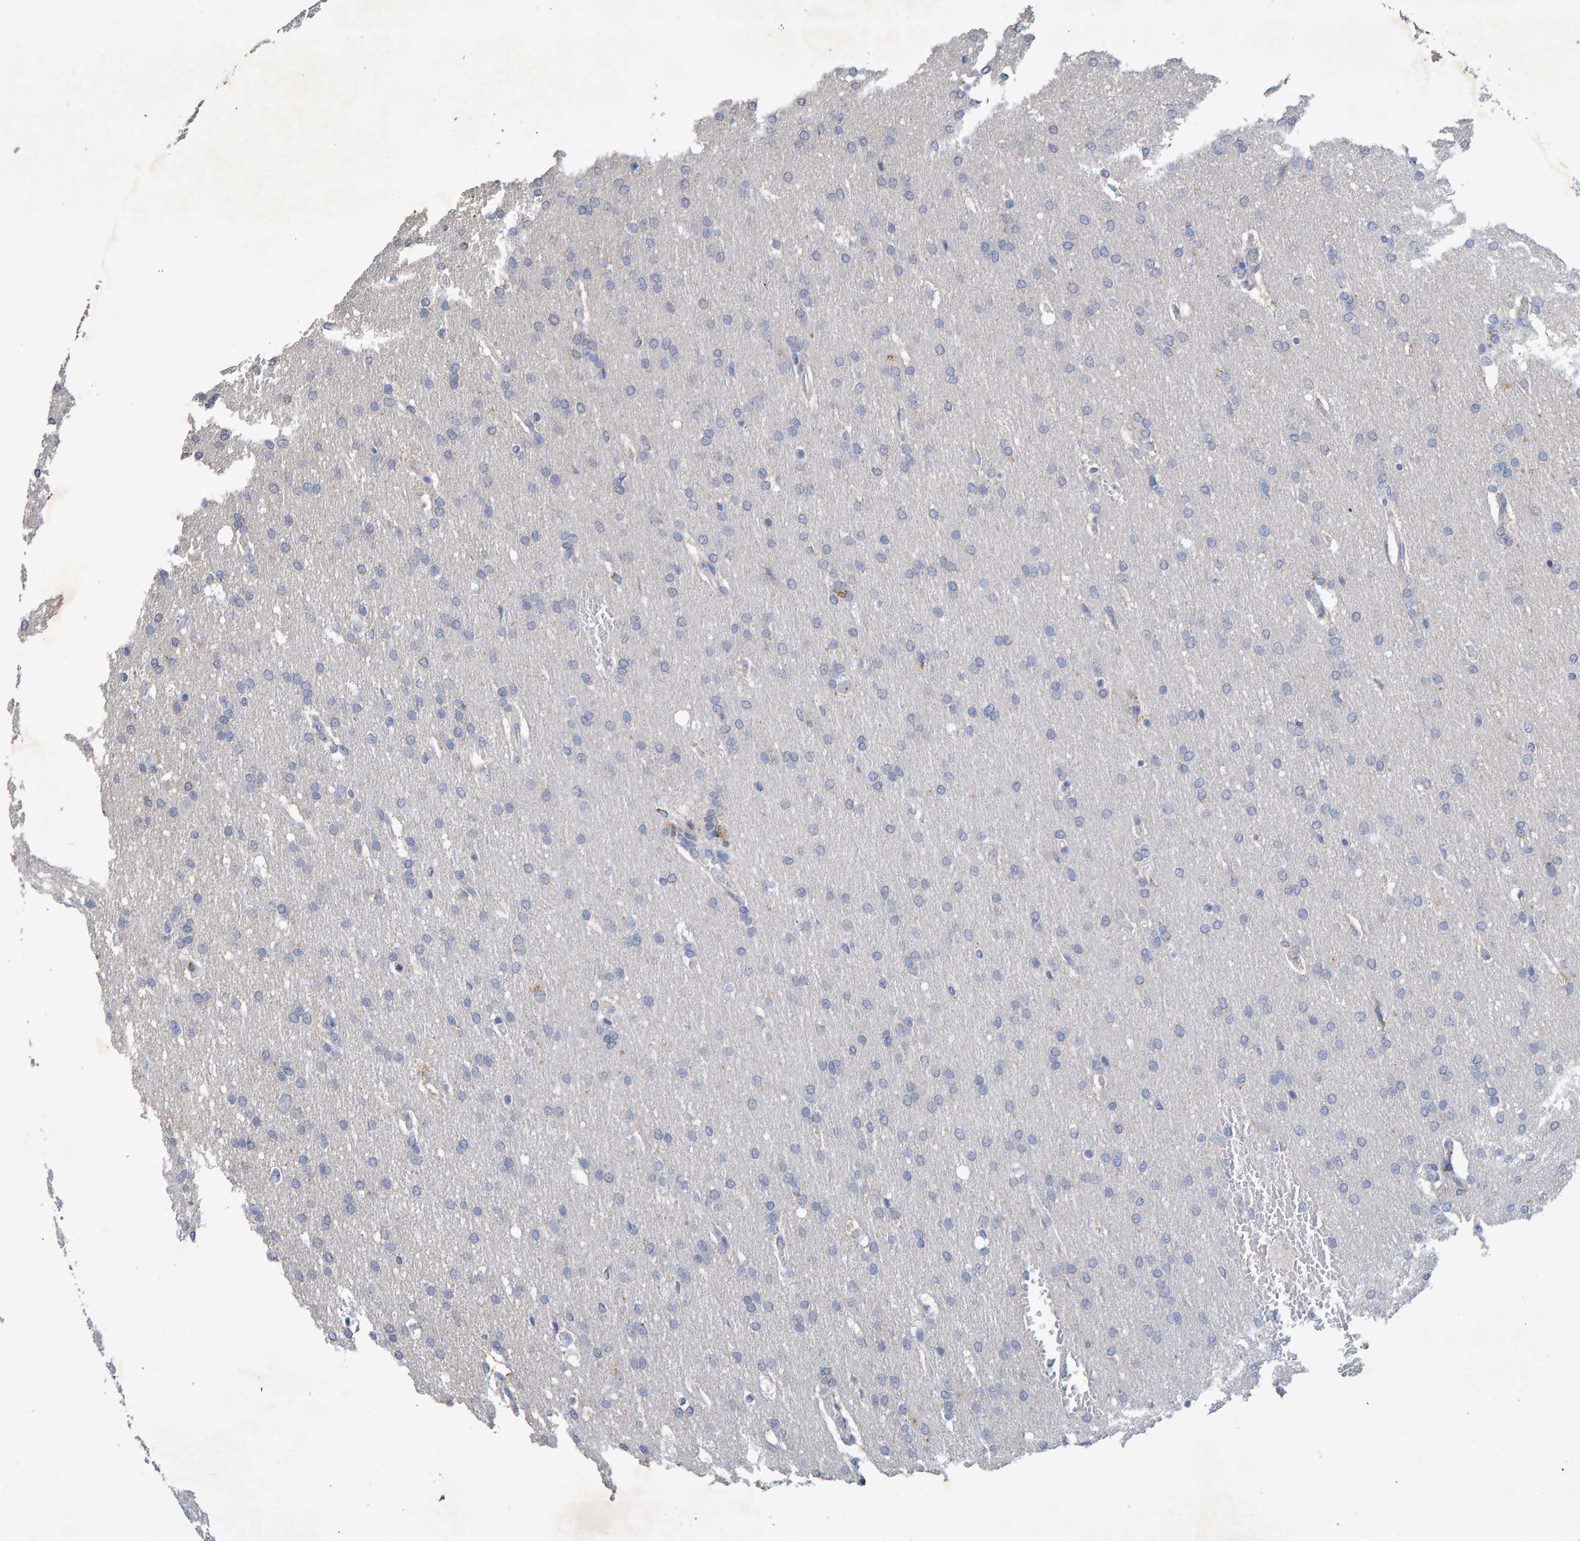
{"staining": {"intensity": "negative", "quantity": "none", "location": "none"}, "tissue": "glioma", "cell_type": "Tumor cells", "image_type": "cancer", "snomed": [{"axis": "morphology", "description": "Glioma, malignant, Low grade"}, {"axis": "topography", "description": "Brain"}], "caption": "An immunohistochemistry (IHC) photomicrograph of glioma is shown. There is no staining in tumor cells of glioma.", "gene": "CTH", "patient": {"sex": "female", "age": 37}}